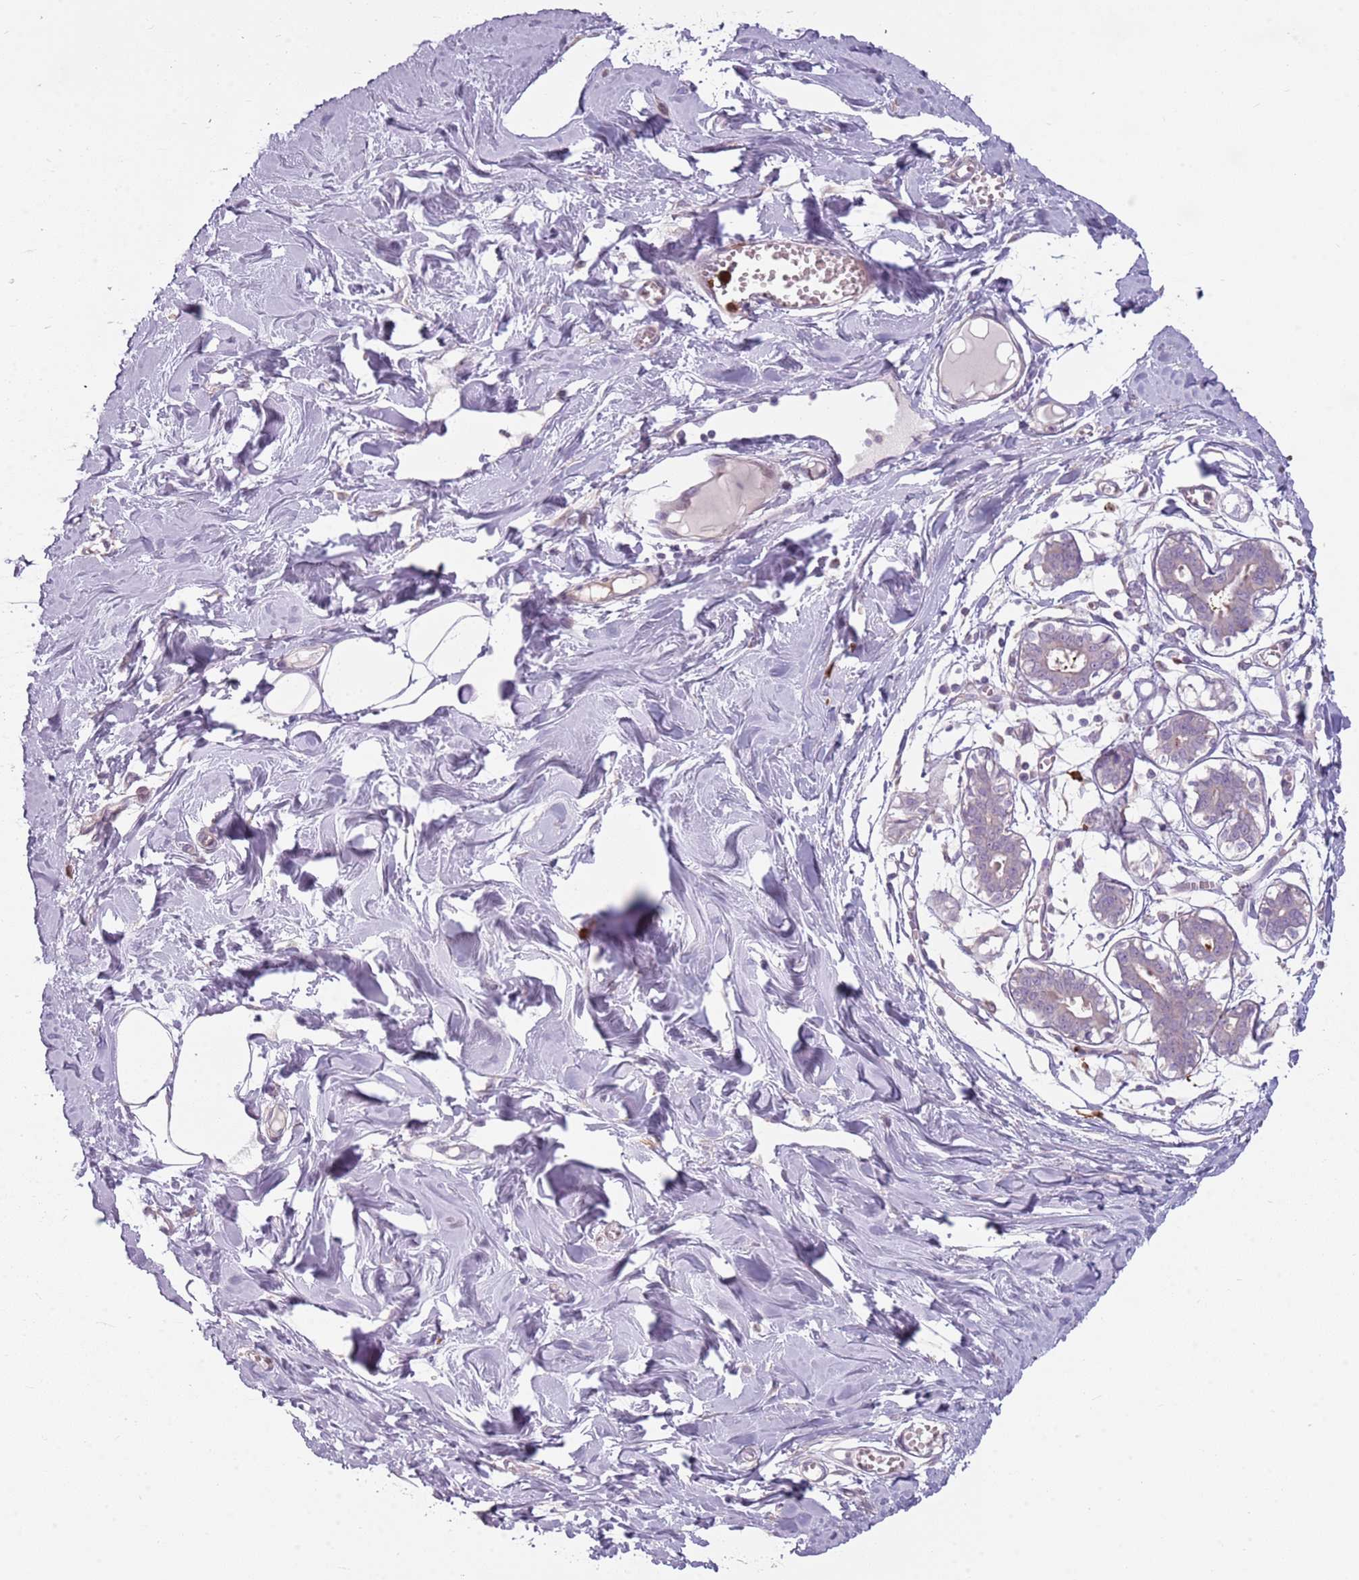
{"staining": {"intensity": "negative", "quantity": "none", "location": "none"}, "tissue": "breast", "cell_type": "Adipocytes", "image_type": "normal", "snomed": [{"axis": "morphology", "description": "Normal tissue, NOS"}, {"axis": "topography", "description": "Breast"}], "caption": "This is an IHC photomicrograph of normal human breast. There is no positivity in adipocytes.", "gene": "SPAG4", "patient": {"sex": "female", "age": 27}}